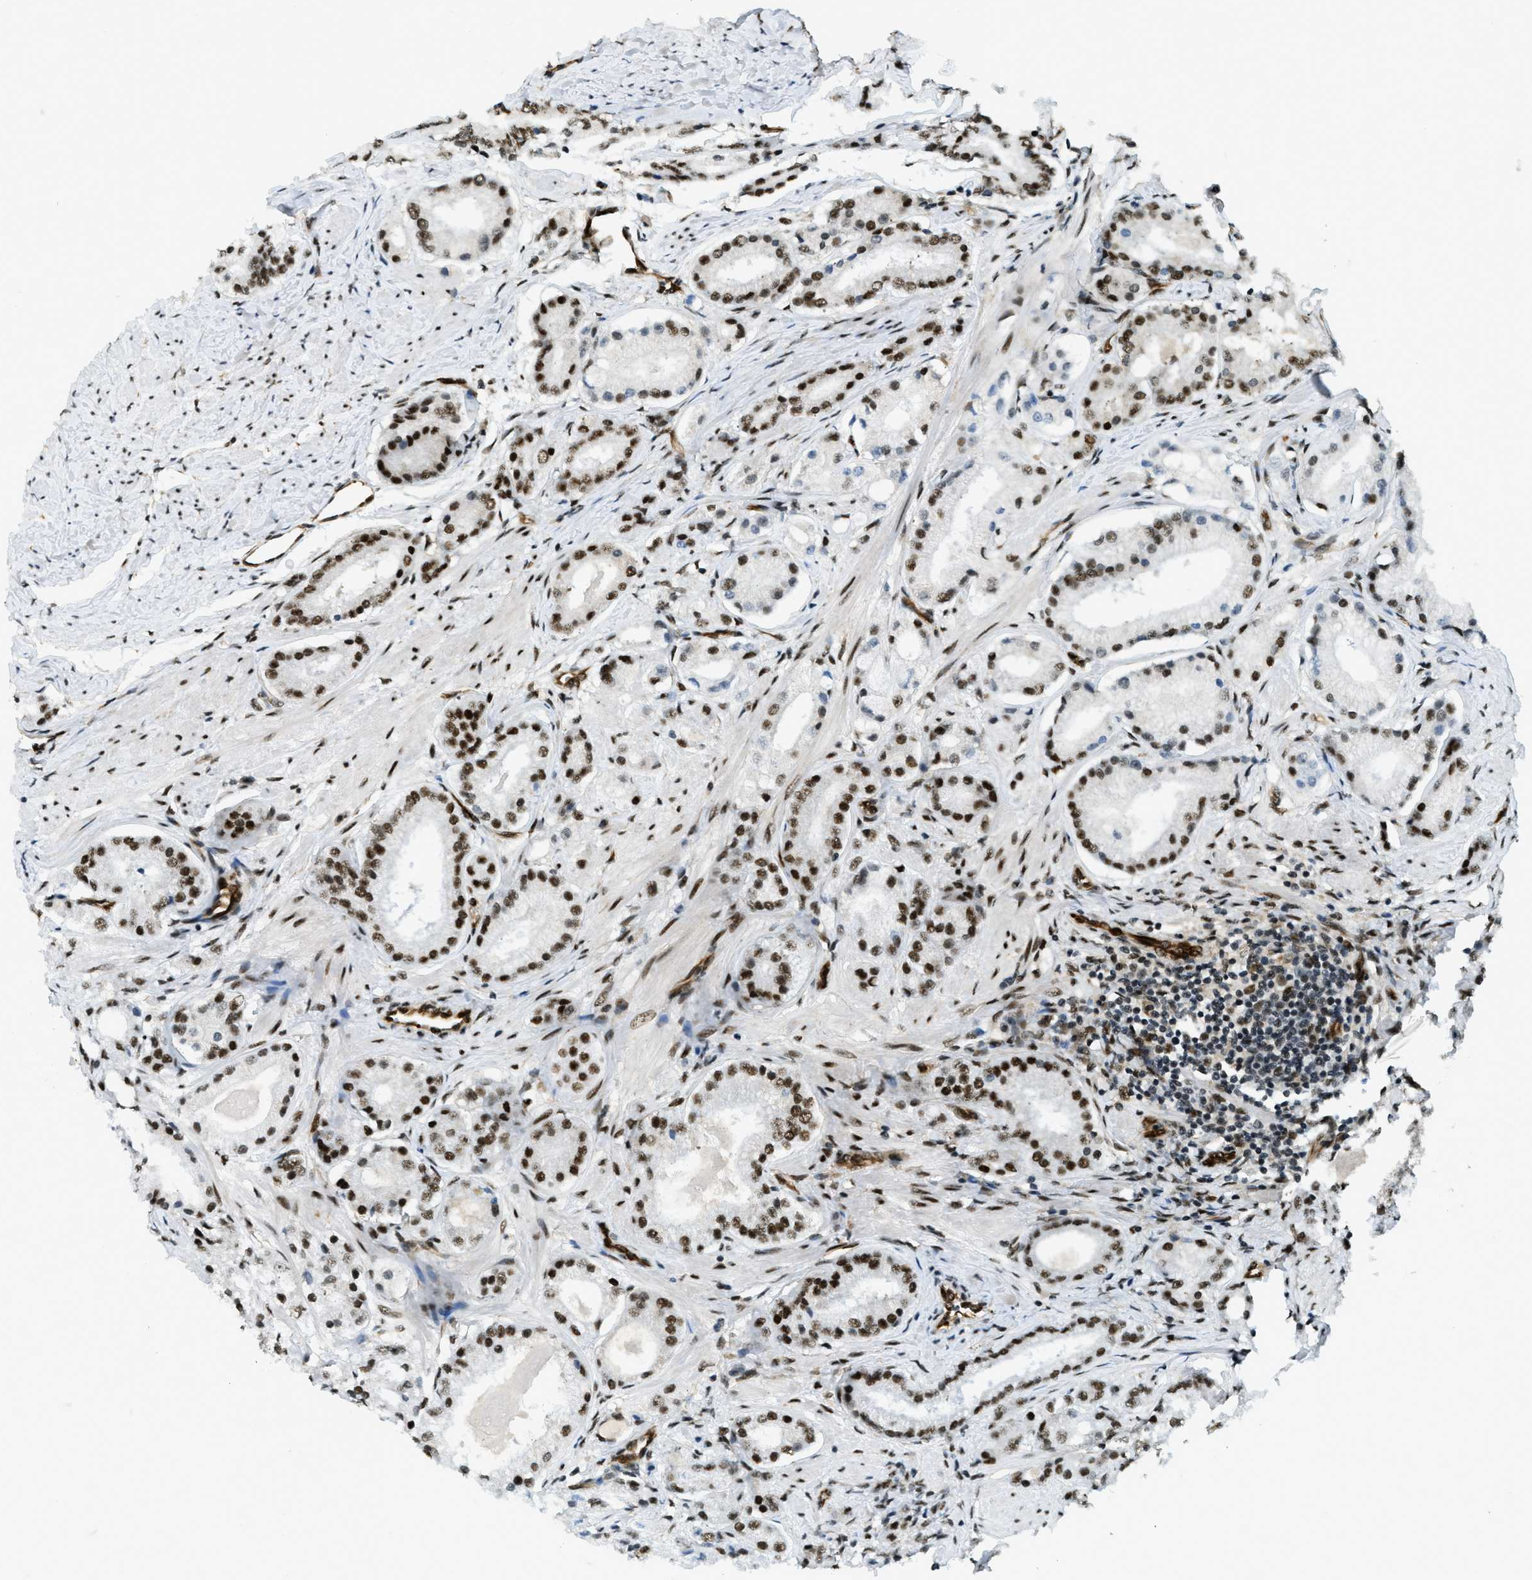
{"staining": {"intensity": "strong", "quantity": ">75%", "location": "nuclear"}, "tissue": "prostate cancer", "cell_type": "Tumor cells", "image_type": "cancer", "snomed": [{"axis": "morphology", "description": "Adenocarcinoma, Low grade"}, {"axis": "topography", "description": "Prostate"}], "caption": "The image exhibits immunohistochemical staining of prostate adenocarcinoma (low-grade). There is strong nuclear expression is appreciated in approximately >75% of tumor cells.", "gene": "ZFR", "patient": {"sex": "male", "age": 63}}